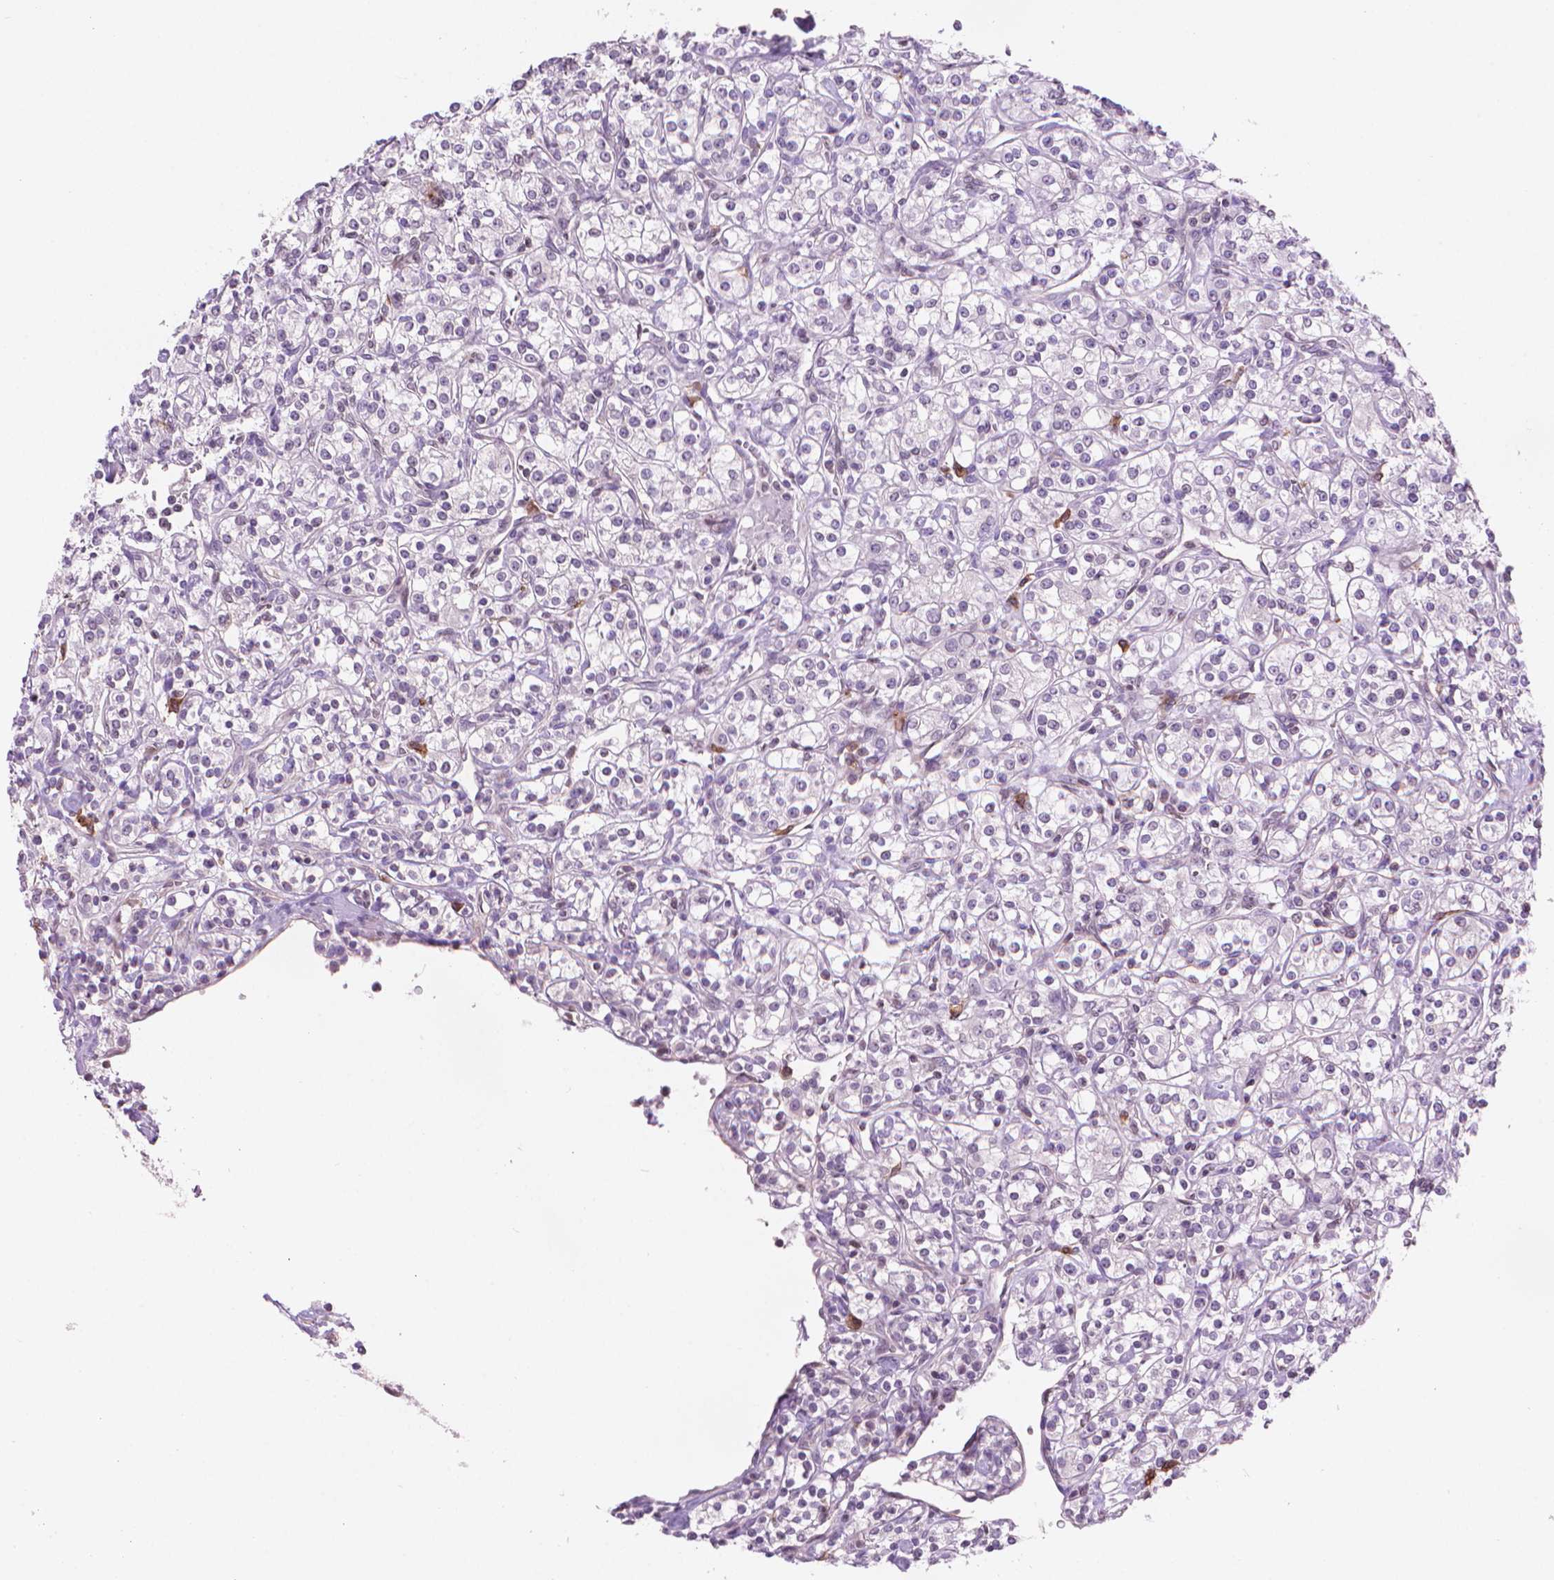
{"staining": {"intensity": "negative", "quantity": "none", "location": "none"}, "tissue": "renal cancer", "cell_type": "Tumor cells", "image_type": "cancer", "snomed": [{"axis": "morphology", "description": "Adenocarcinoma, NOS"}, {"axis": "topography", "description": "Kidney"}], "caption": "Immunohistochemical staining of adenocarcinoma (renal) shows no significant expression in tumor cells.", "gene": "TMEM184A", "patient": {"sex": "male", "age": 77}}